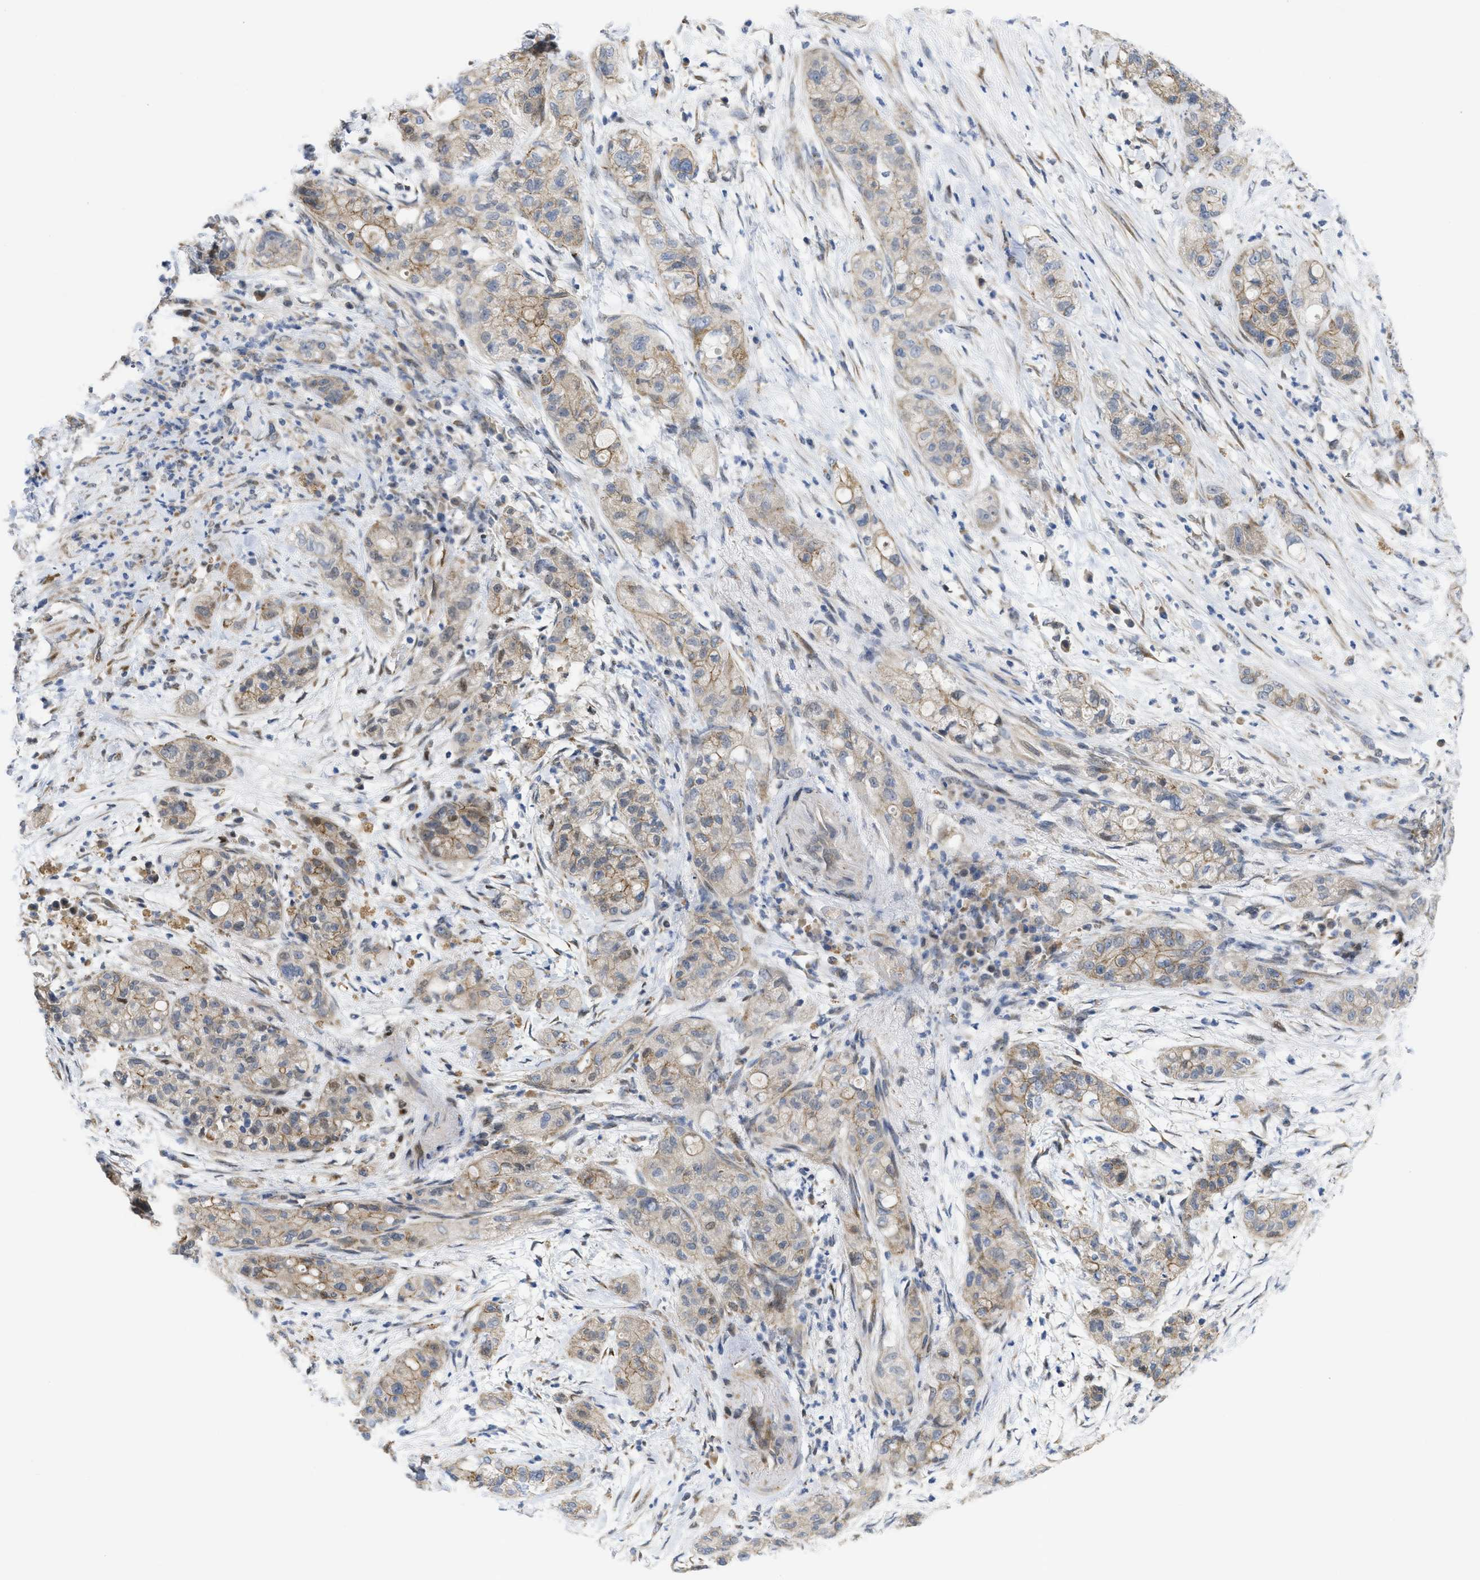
{"staining": {"intensity": "weak", "quantity": ">75%", "location": "cytoplasmic/membranous"}, "tissue": "pancreatic cancer", "cell_type": "Tumor cells", "image_type": "cancer", "snomed": [{"axis": "morphology", "description": "Adenocarcinoma, NOS"}, {"axis": "topography", "description": "Pancreas"}], "caption": "A high-resolution micrograph shows immunohistochemistry staining of pancreatic cancer (adenocarcinoma), which shows weak cytoplasmic/membranous positivity in about >75% of tumor cells. (Brightfield microscopy of DAB IHC at high magnification).", "gene": "CDPF1", "patient": {"sex": "female", "age": 78}}